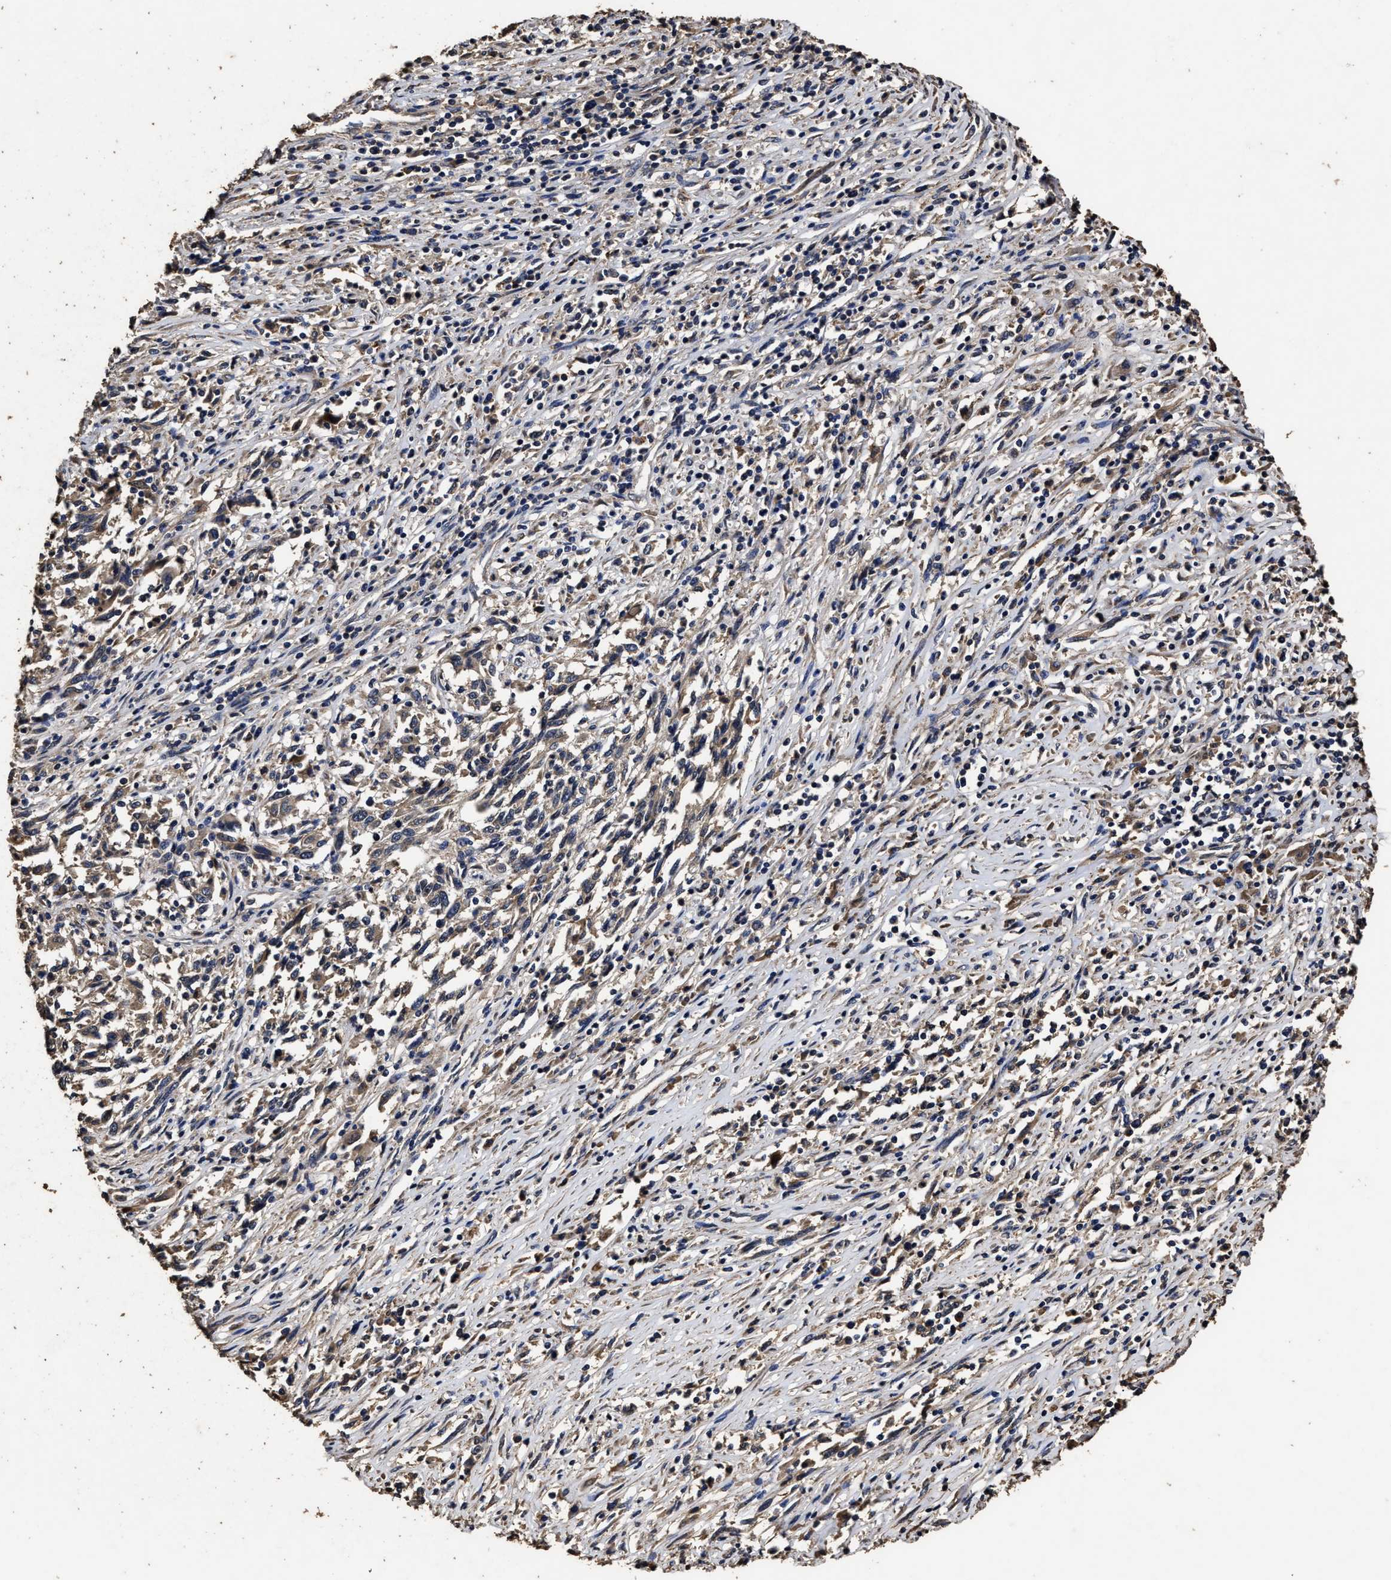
{"staining": {"intensity": "weak", "quantity": ">75%", "location": "cytoplasmic/membranous"}, "tissue": "melanoma", "cell_type": "Tumor cells", "image_type": "cancer", "snomed": [{"axis": "morphology", "description": "Malignant melanoma, Metastatic site"}, {"axis": "topography", "description": "Lymph node"}], "caption": "A brown stain shows weak cytoplasmic/membranous staining of a protein in melanoma tumor cells.", "gene": "PPM1K", "patient": {"sex": "male", "age": 61}}